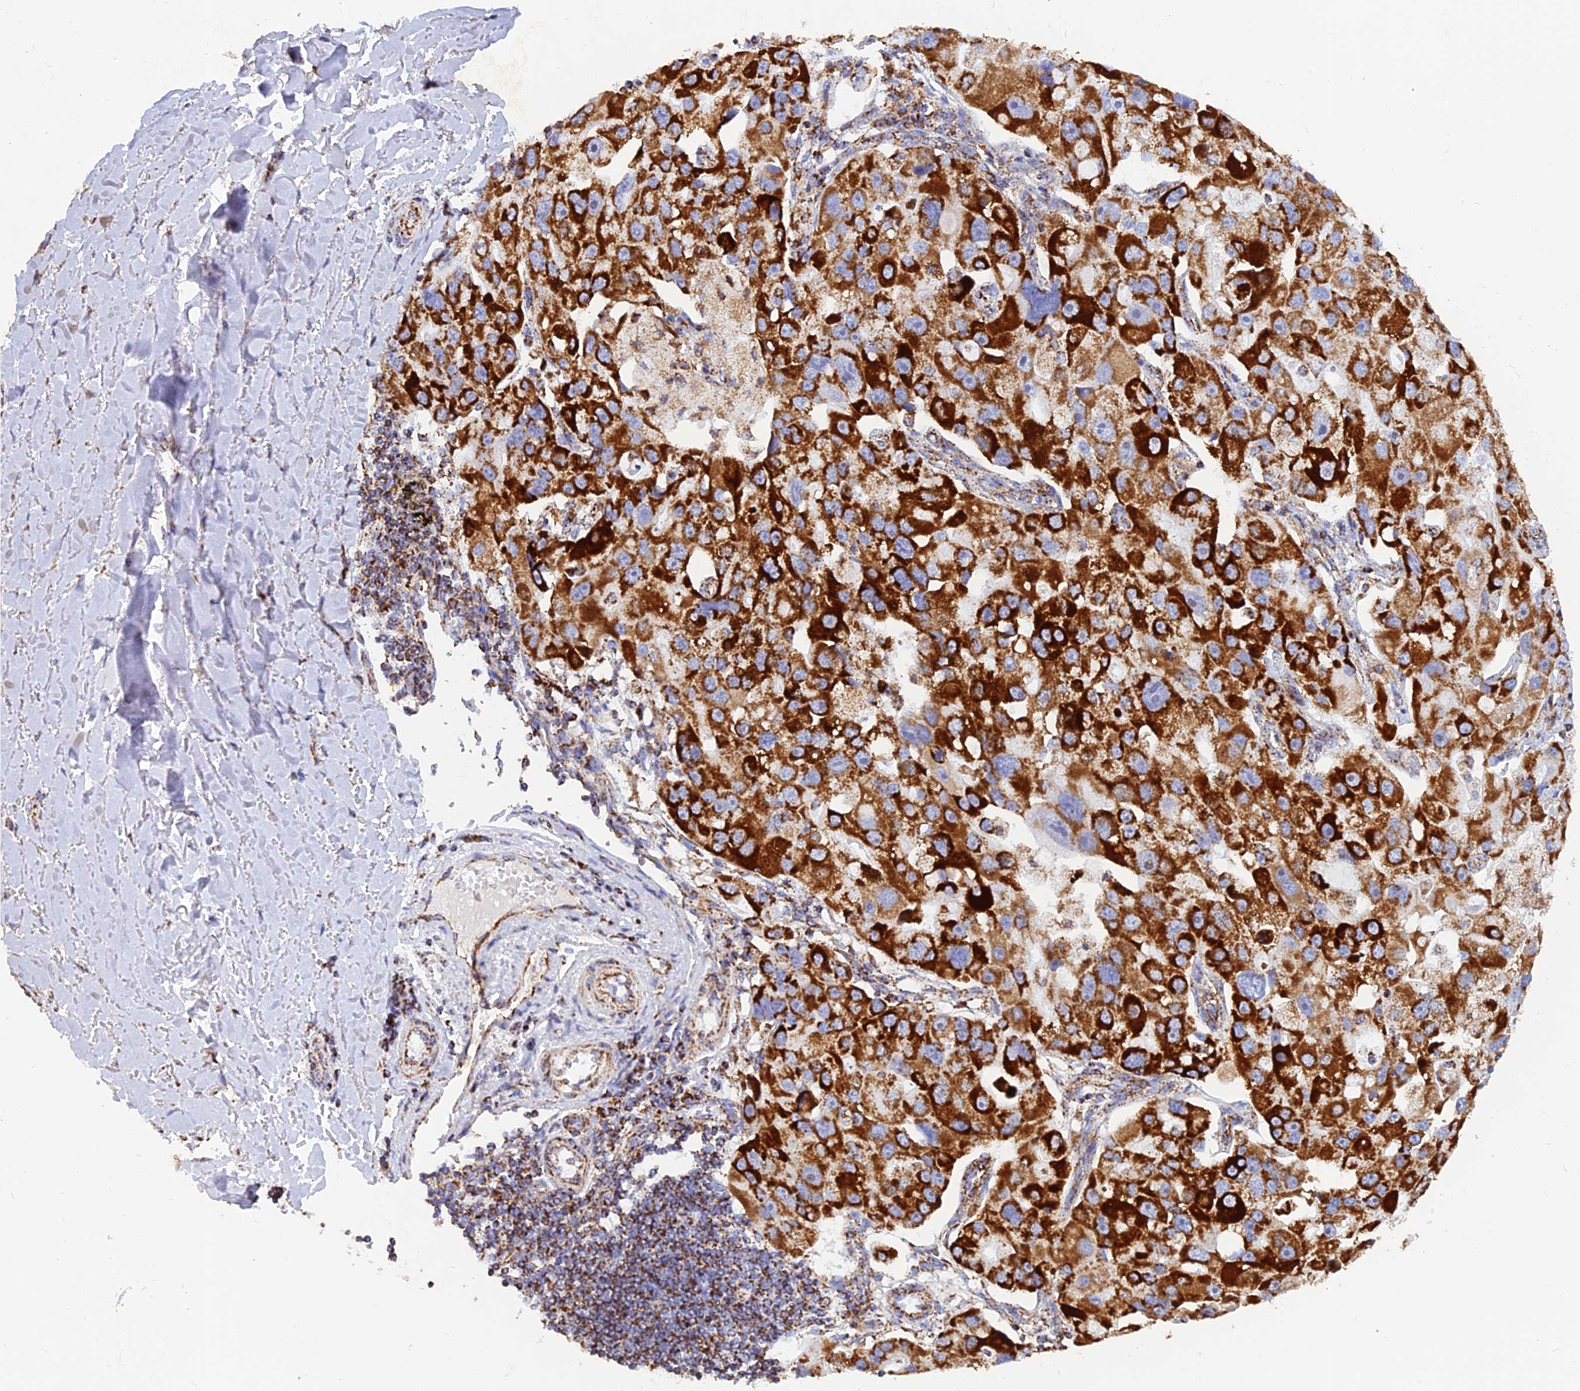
{"staining": {"intensity": "strong", "quantity": ">75%", "location": "cytoplasmic/membranous"}, "tissue": "lung cancer", "cell_type": "Tumor cells", "image_type": "cancer", "snomed": [{"axis": "morphology", "description": "Adenocarcinoma, NOS"}, {"axis": "topography", "description": "Lung"}], "caption": "A brown stain highlights strong cytoplasmic/membranous staining of a protein in human lung cancer (adenocarcinoma) tumor cells. The staining is performed using DAB brown chromogen to label protein expression. The nuclei are counter-stained blue using hematoxylin.", "gene": "NDUFB6", "patient": {"sex": "female", "age": 54}}